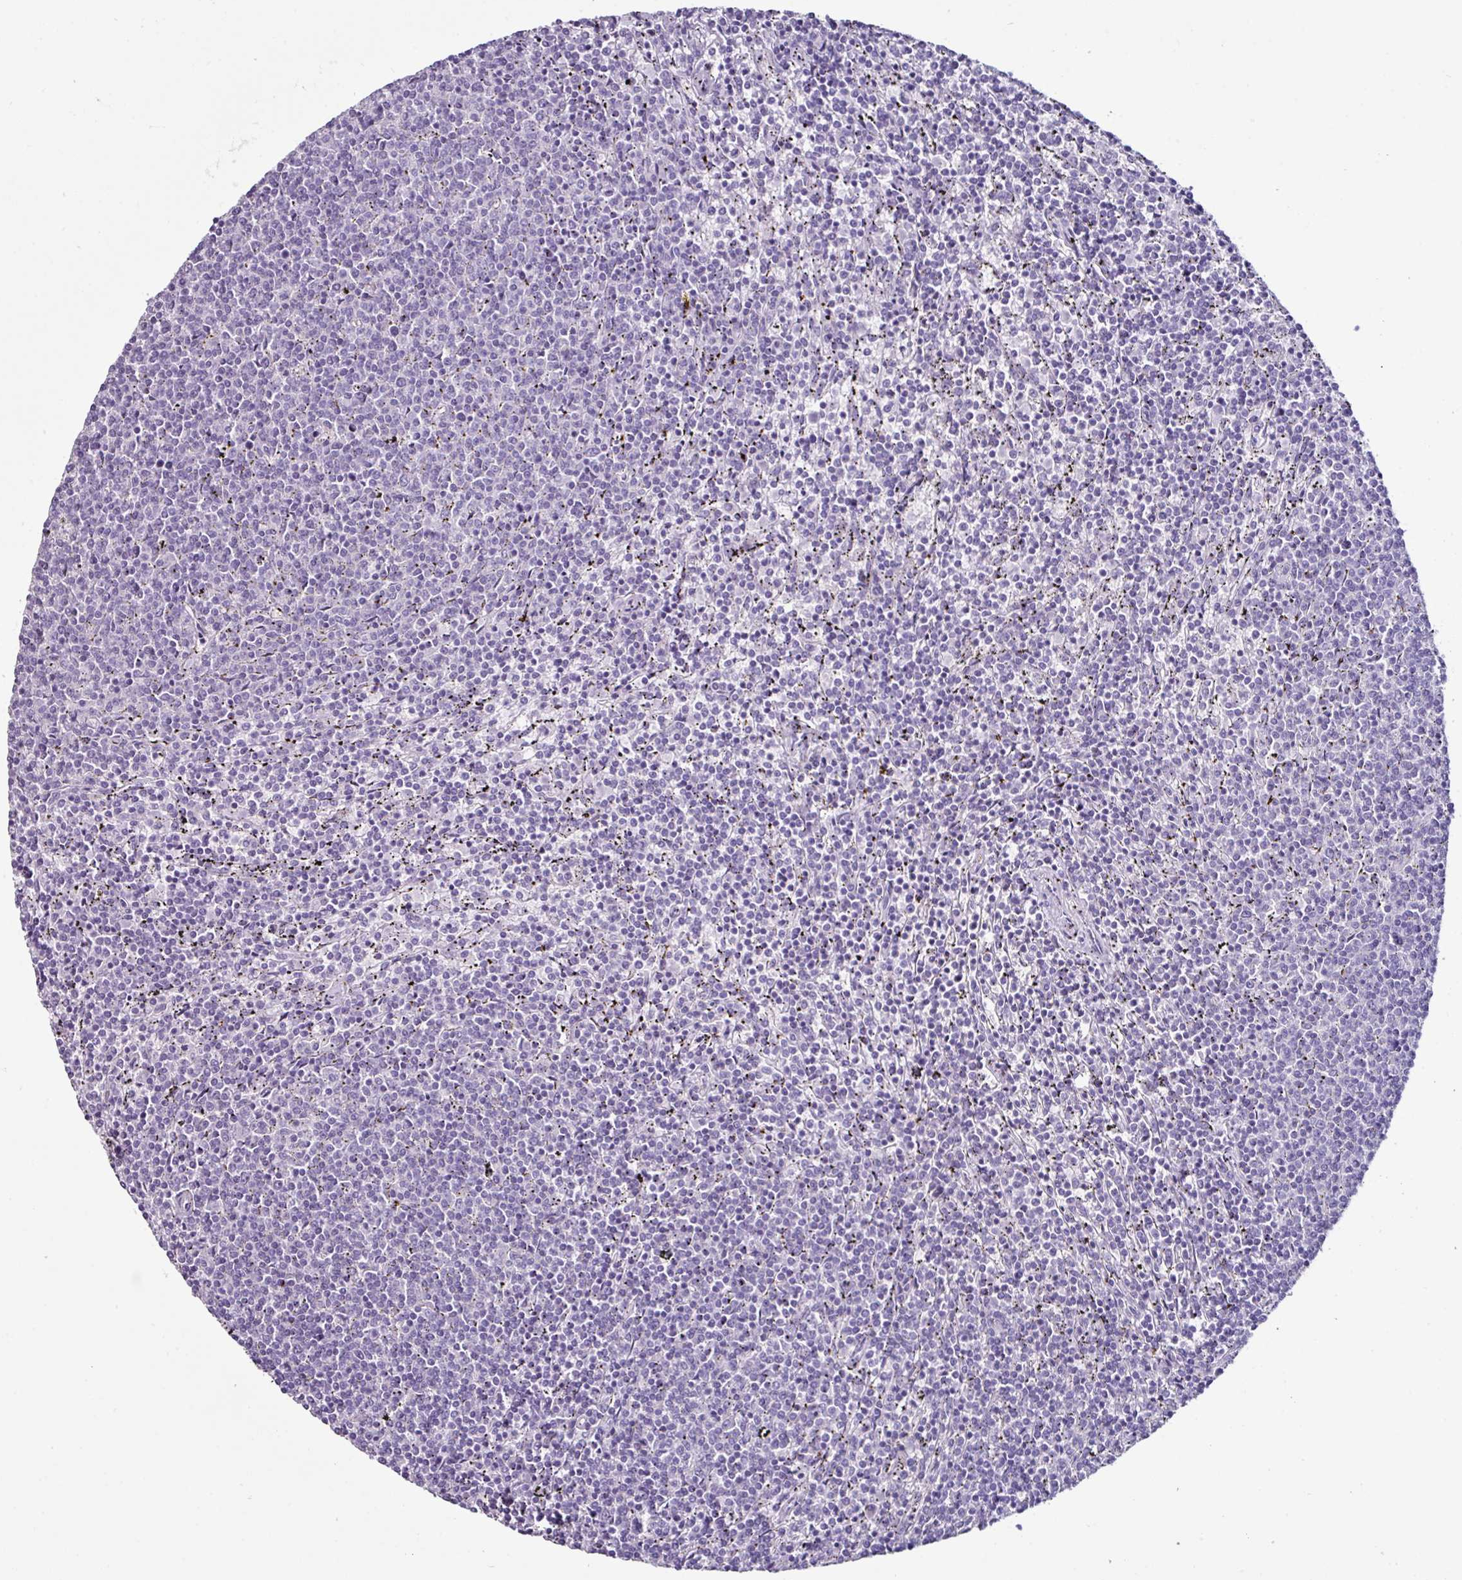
{"staining": {"intensity": "negative", "quantity": "none", "location": "none"}, "tissue": "lymphoma", "cell_type": "Tumor cells", "image_type": "cancer", "snomed": [{"axis": "morphology", "description": "Malignant lymphoma, non-Hodgkin's type, Low grade"}, {"axis": "topography", "description": "Spleen"}], "caption": "Immunohistochemistry of human low-grade malignant lymphoma, non-Hodgkin's type displays no expression in tumor cells. (DAB IHC visualized using brightfield microscopy, high magnification).", "gene": "GLP2R", "patient": {"sex": "female", "age": 50}}